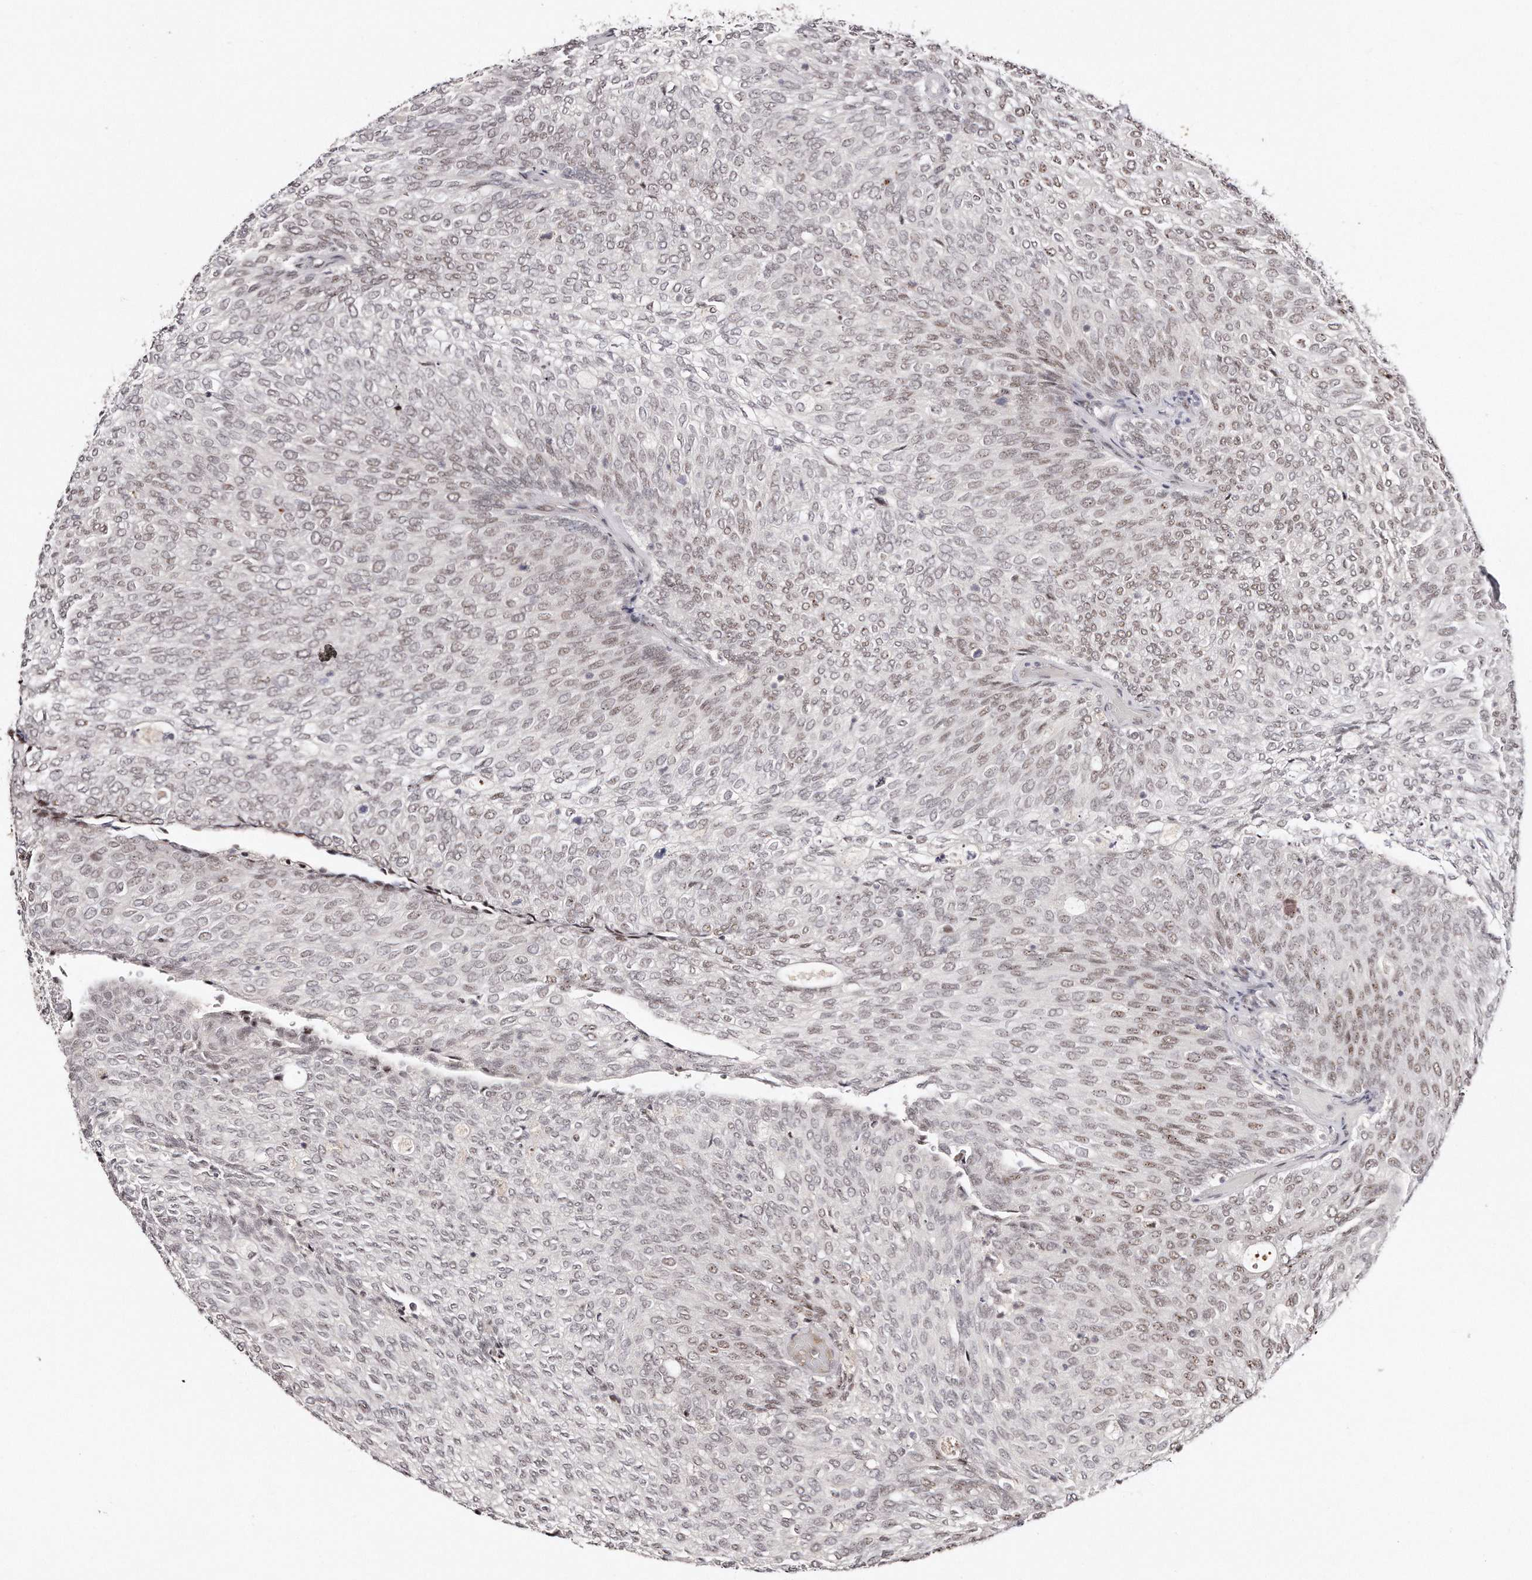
{"staining": {"intensity": "weak", "quantity": ">75%", "location": "nuclear"}, "tissue": "urothelial cancer", "cell_type": "Tumor cells", "image_type": "cancer", "snomed": [{"axis": "morphology", "description": "Urothelial carcinoma, Low grade"}, {"axis": "topography", "description": "Urinary bladder"}], "caption": "Urothelial cancer stained with DAB immunohistochemistry reveals low levels of weak nuclear staining in approximately >75% of tumor cells. The staining is performed using DAB (3,3'-diaminobenzidine) brown chromogen to label protein expression. The nuclei are counter-stained blue using hematoxylin.", "gene": "SOX4", "patient": {"sex": "female", "age": 79}}